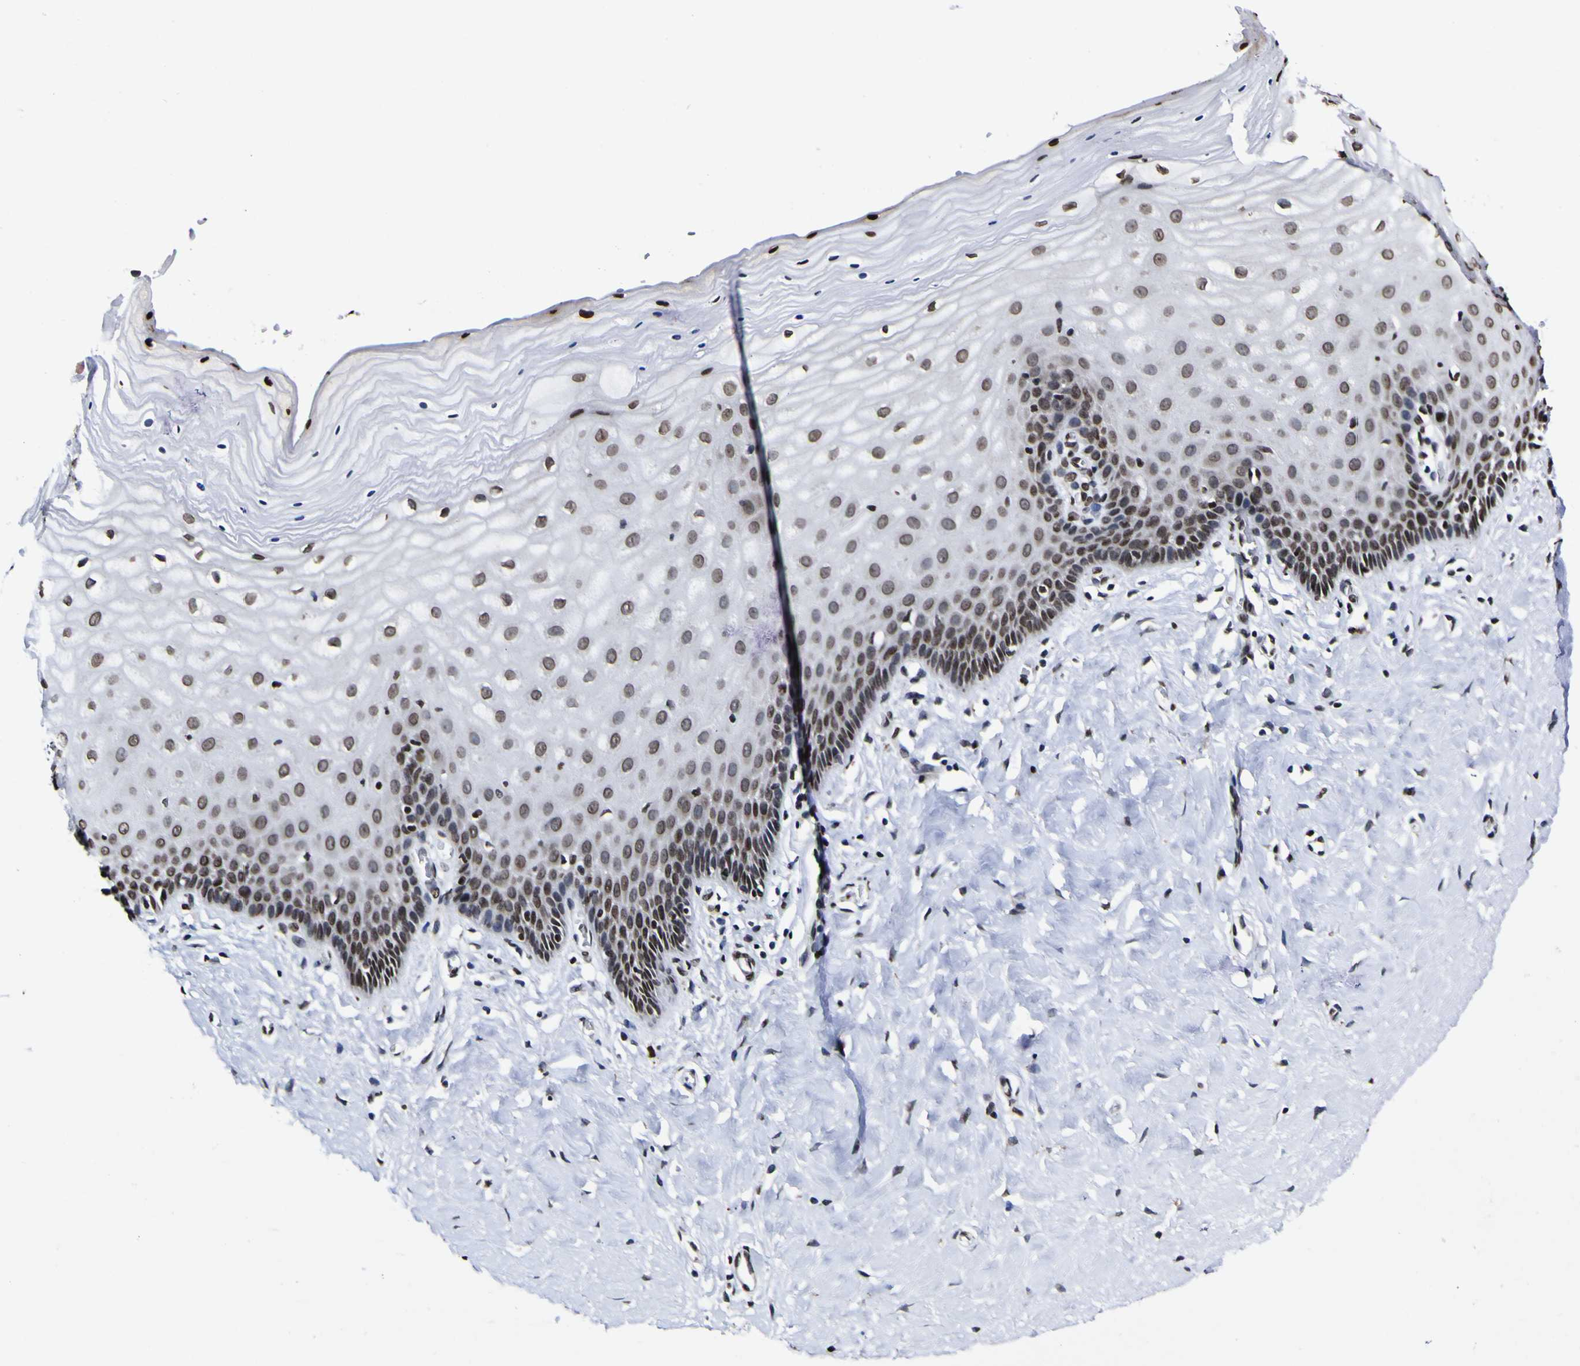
{"staining": {"intensity": "strong", "quantity": "25%-75%", "location": "nuclear"}, "tissue": "cervix", "cell_type": "Glandular cells", "image_type": "normal", "snomed": [{"axis": "morphology", "description": "Normal tissue, NOS"}, {"axis": "topography", "description": "Cervix"}], "caption": "High-magnification brightfield microscopy of unremarkable cervix stained with DAB (brown) and counterstained with hematoxylin (blue). glandular cells exhibit strong nuclear expression is identified in approximately25%-75% of cells. Nuclei are stained in blue.", "gene": "PIAS1", "patient": {"sex": "female", "age": 55}}